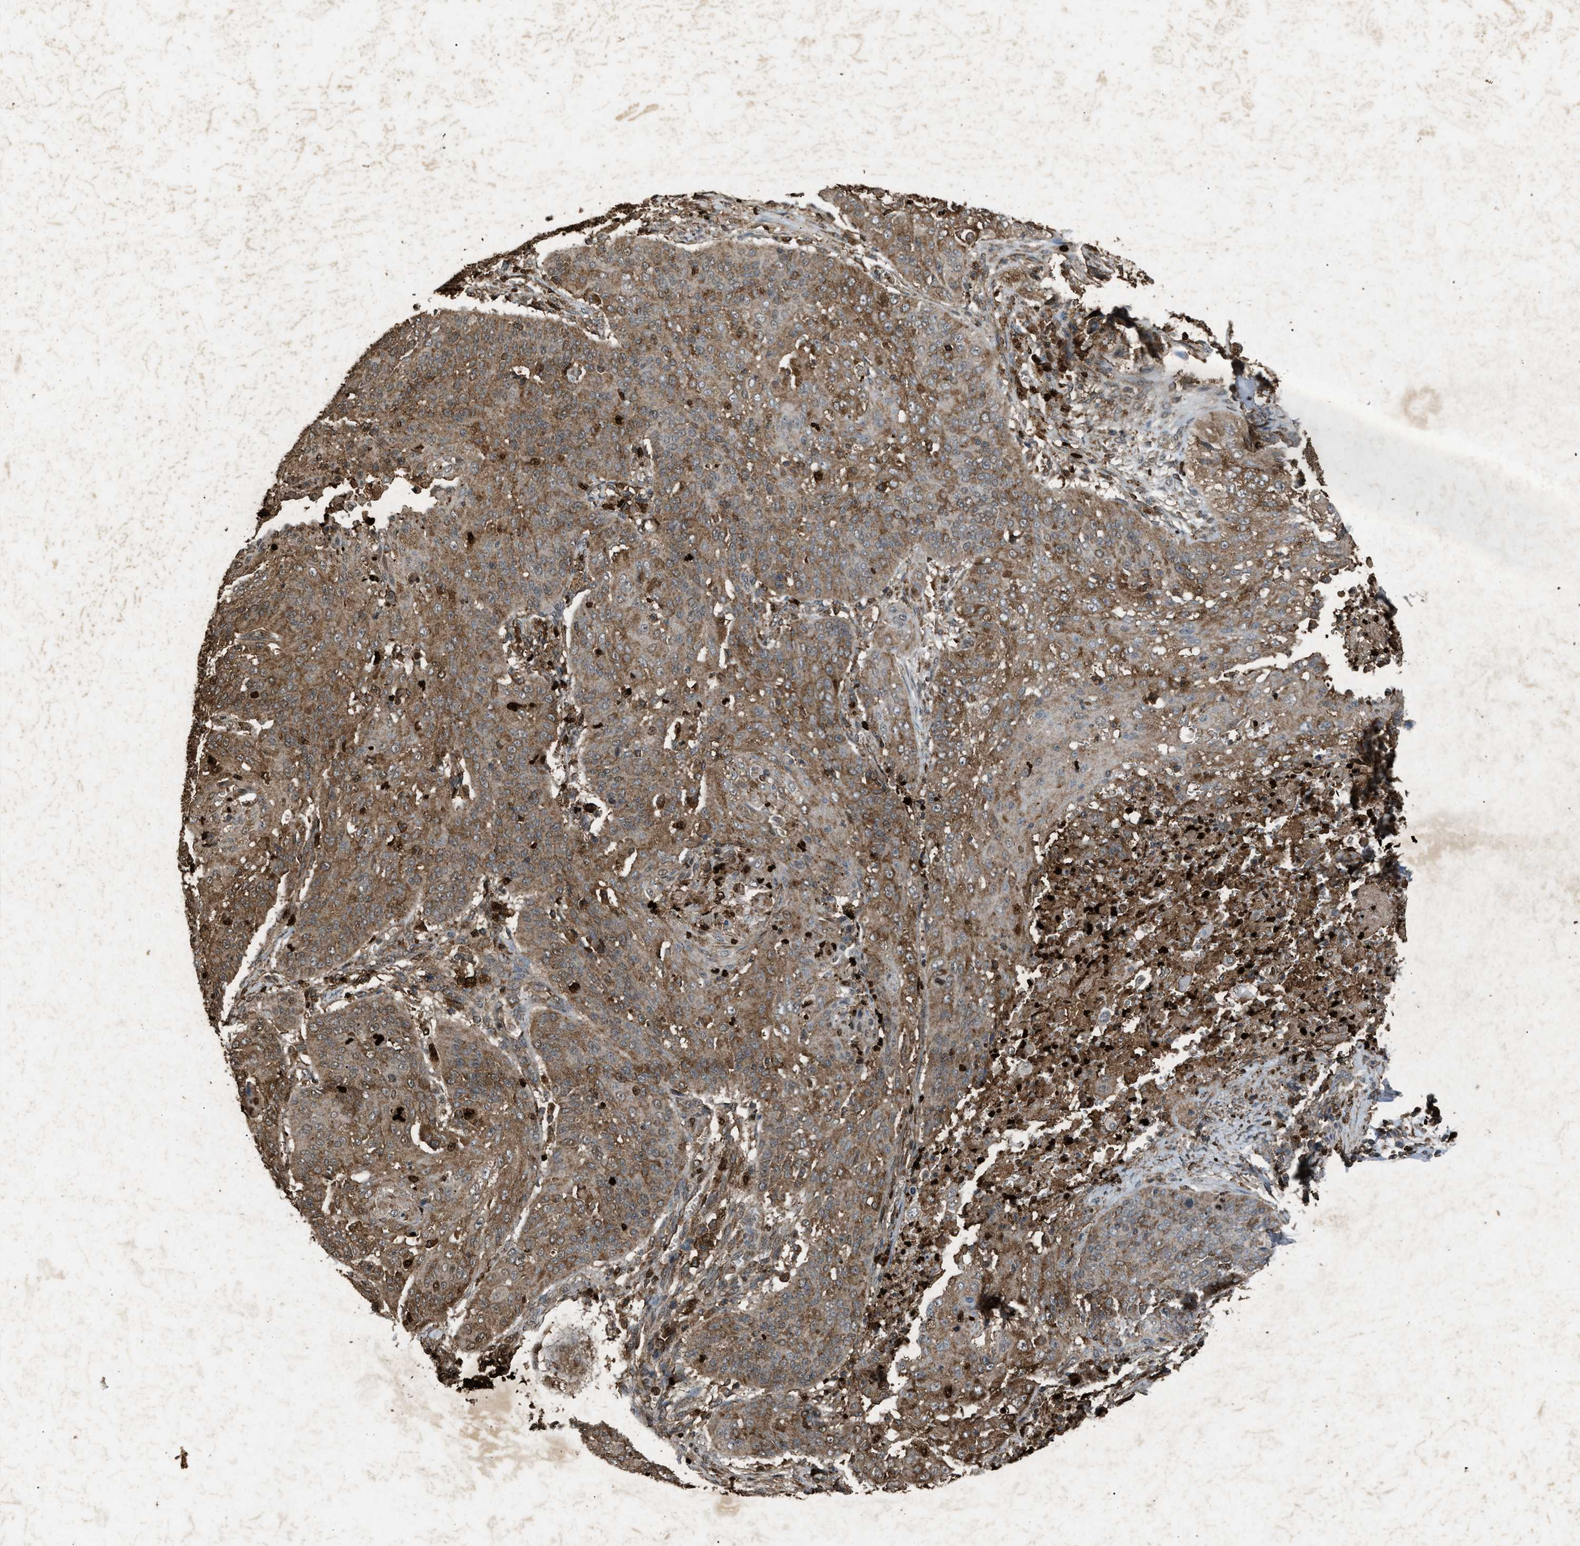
{"staining": {"intensity": "moderate", "quantity": ">75%", "location": "cytoplasmic/membranous"}, "tissue": "cervical cancer", "cell_type": "Tumor cells", "image_type": "cancer", "snomed": [{"axis": "morphology", "description": "Squamous cell carcinoma, NOS"}, {"axis": "topography", "description": "Cervix"}], "caption": "Brown immunohistochemical staining in human cervical squamous cell carcinoma displays moderate cytoplasmic/membranous positivity in about >75% of tumor cells. (Brightfield microscopy of DAB IHC at high magnification).", "gene": "PSMD1", "patient": {"sex": "female", "age": 64}}